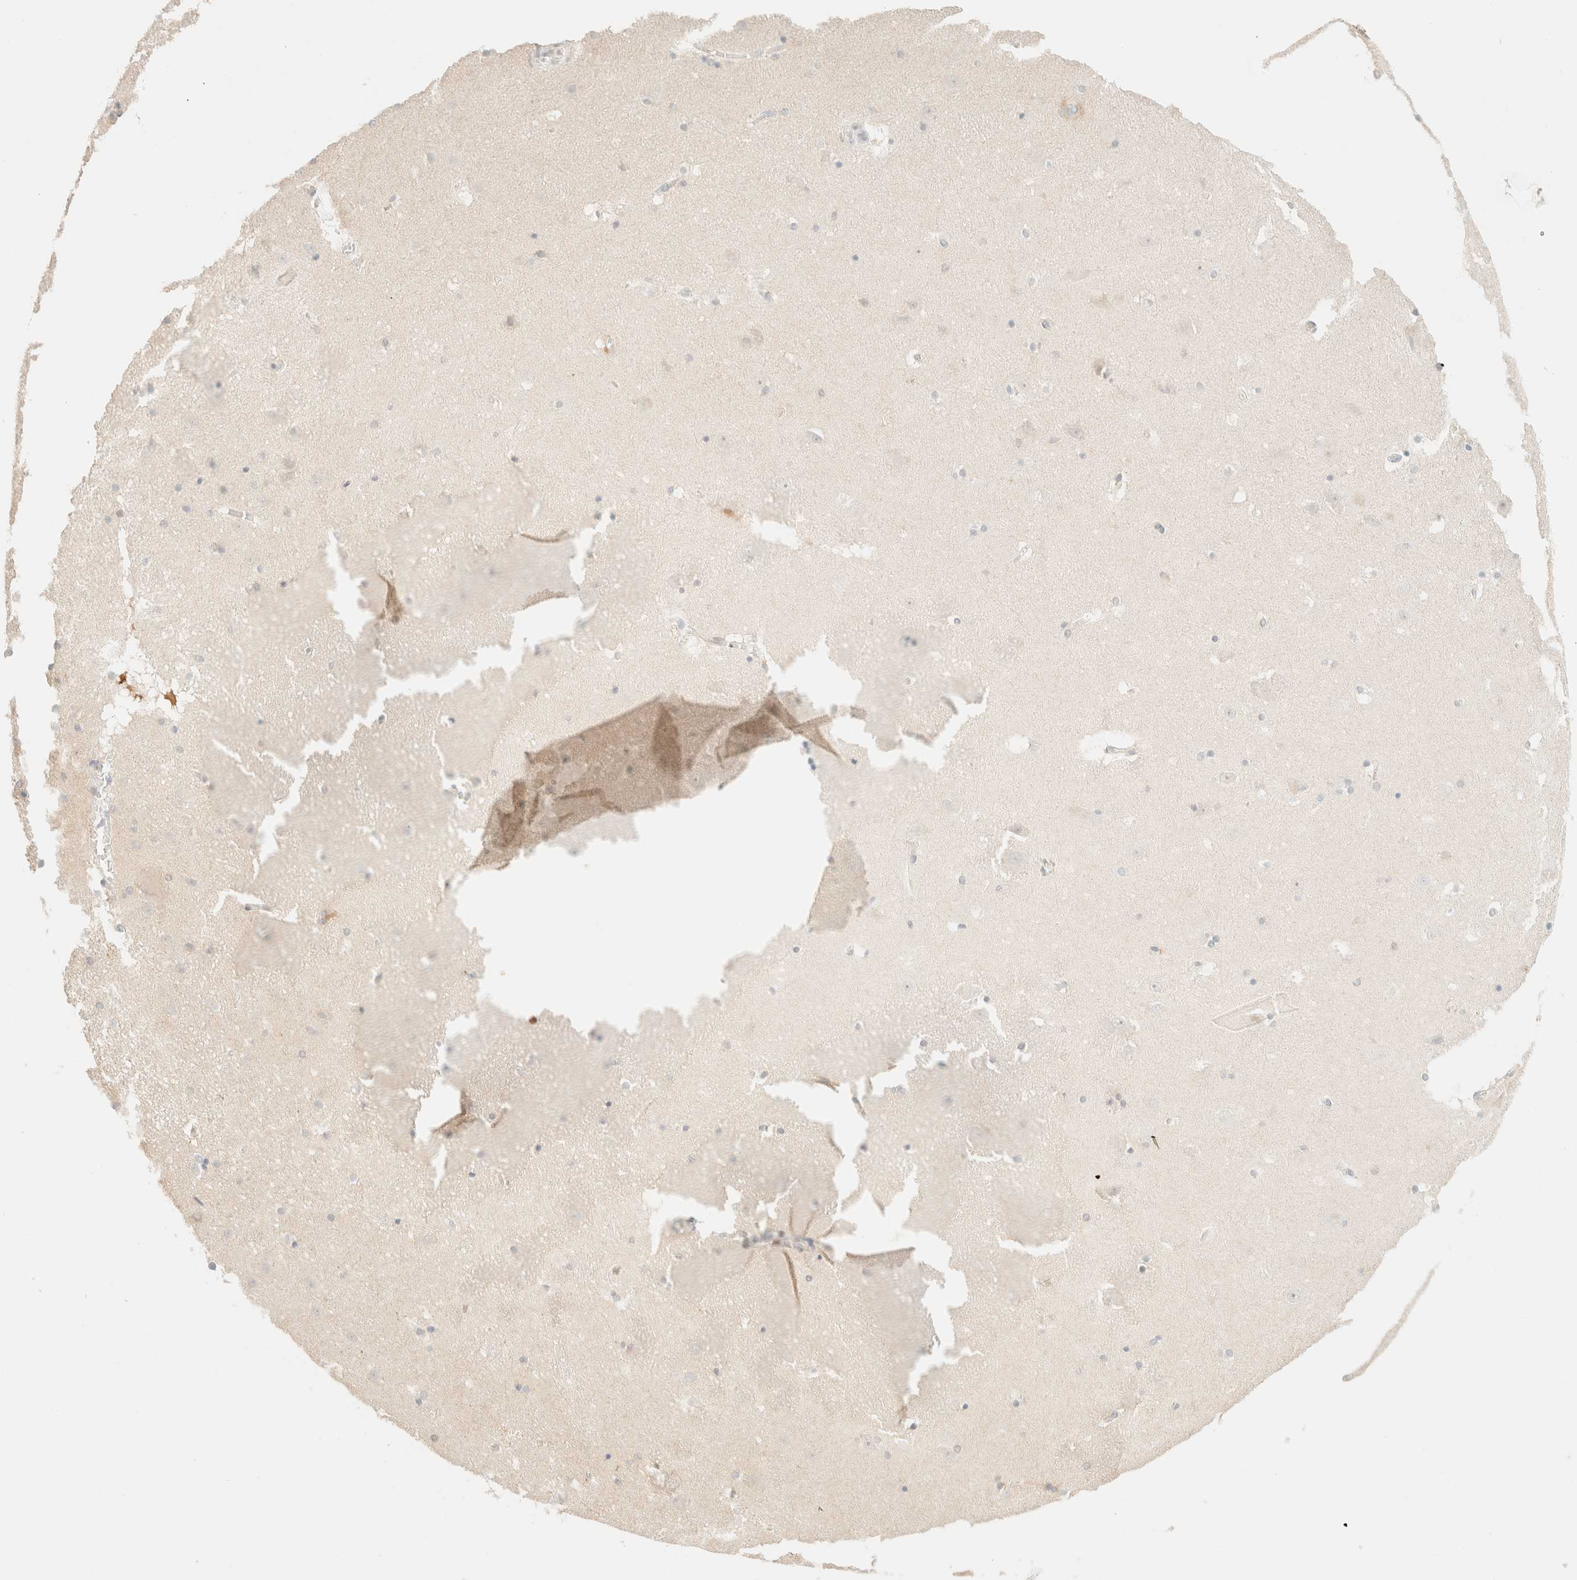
{"staining": {"intensity": "negative", "quantity": "none", "location": "none"}, "tissue": "hippocampus", "cell_type": "Glial cells", "image_type": "normal", "snomed": [{"axis": "morphology", "description": "Normal tissue, NOS"}, {"axis": "topography", "description": "Hippocampus"}], "caption": "Immunohistochemistry (IHC) image of unremarkable hippocampus: hippocampus stained with DAB (3,3'-diaminobenzidine) demonstrates no significant protein expression in glial cells. (Stains: DAB (3,3'-diaminobenzidine) IHC with hematoxylin counter stain, Microscopy: brightfield microscopy at high magnification).", "gene": "TSR1", "patient": {"sex": "male", "age": 45}}